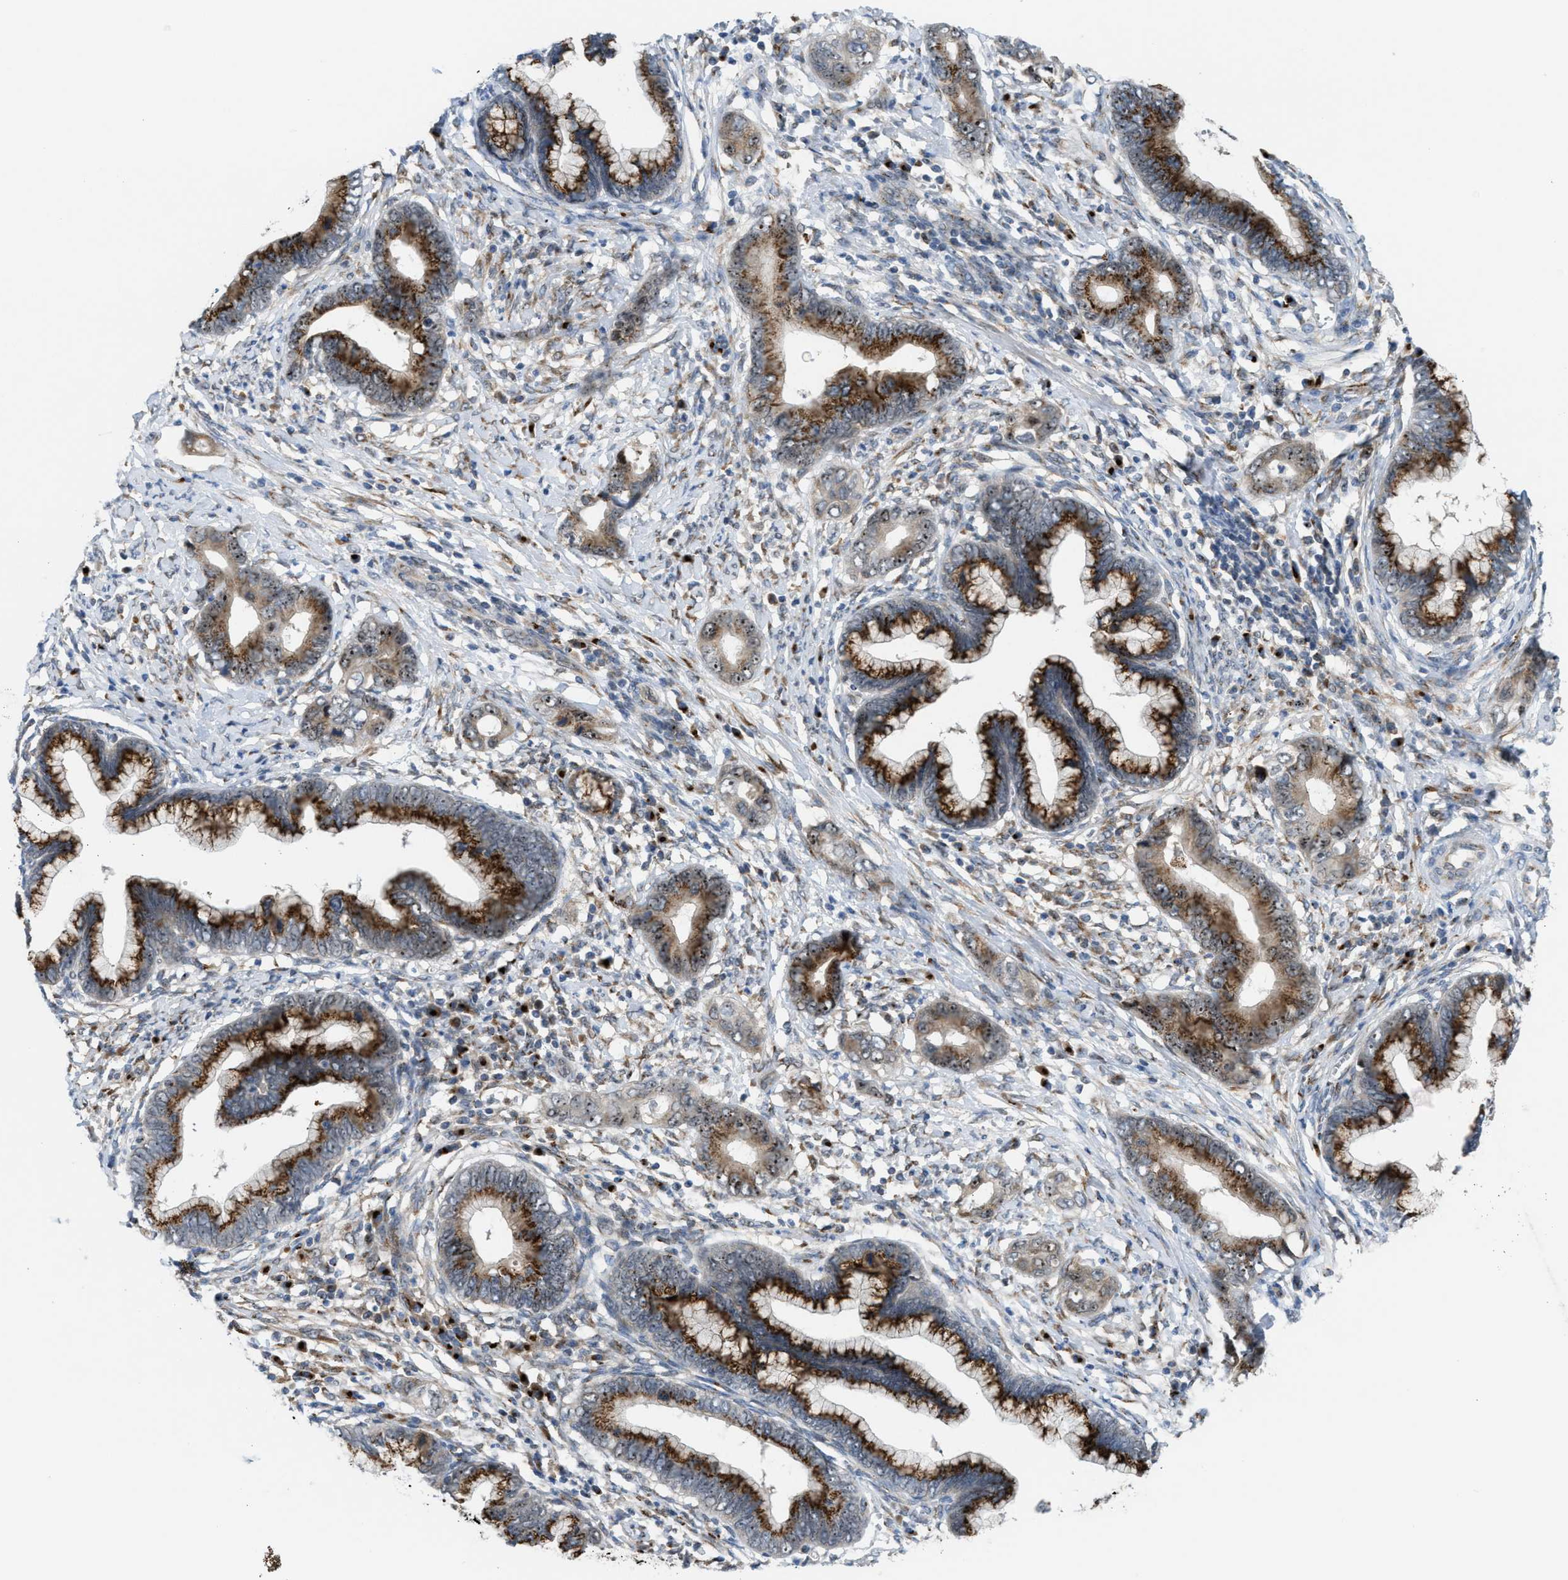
{"staining": {"intensity": "strong", "quantity": ">75%", "location": "cytoplasmic/membranous"}, "tissue": "cervical cancer", "cell_type": "Tumor cells", "image_type": "cancer", "snomed": [{"axis": "morphology", "description": "Adenocarcinoma, NOS"}, {"axis": "topography", "description": "Cervix"}], "caption": "Cervical cancer stained for a protein displays strong cytoplasmic/membranous positivity in tumor cells.", "gene": "SLC38A10", "patient": {"sex": "female", "age": 44}}